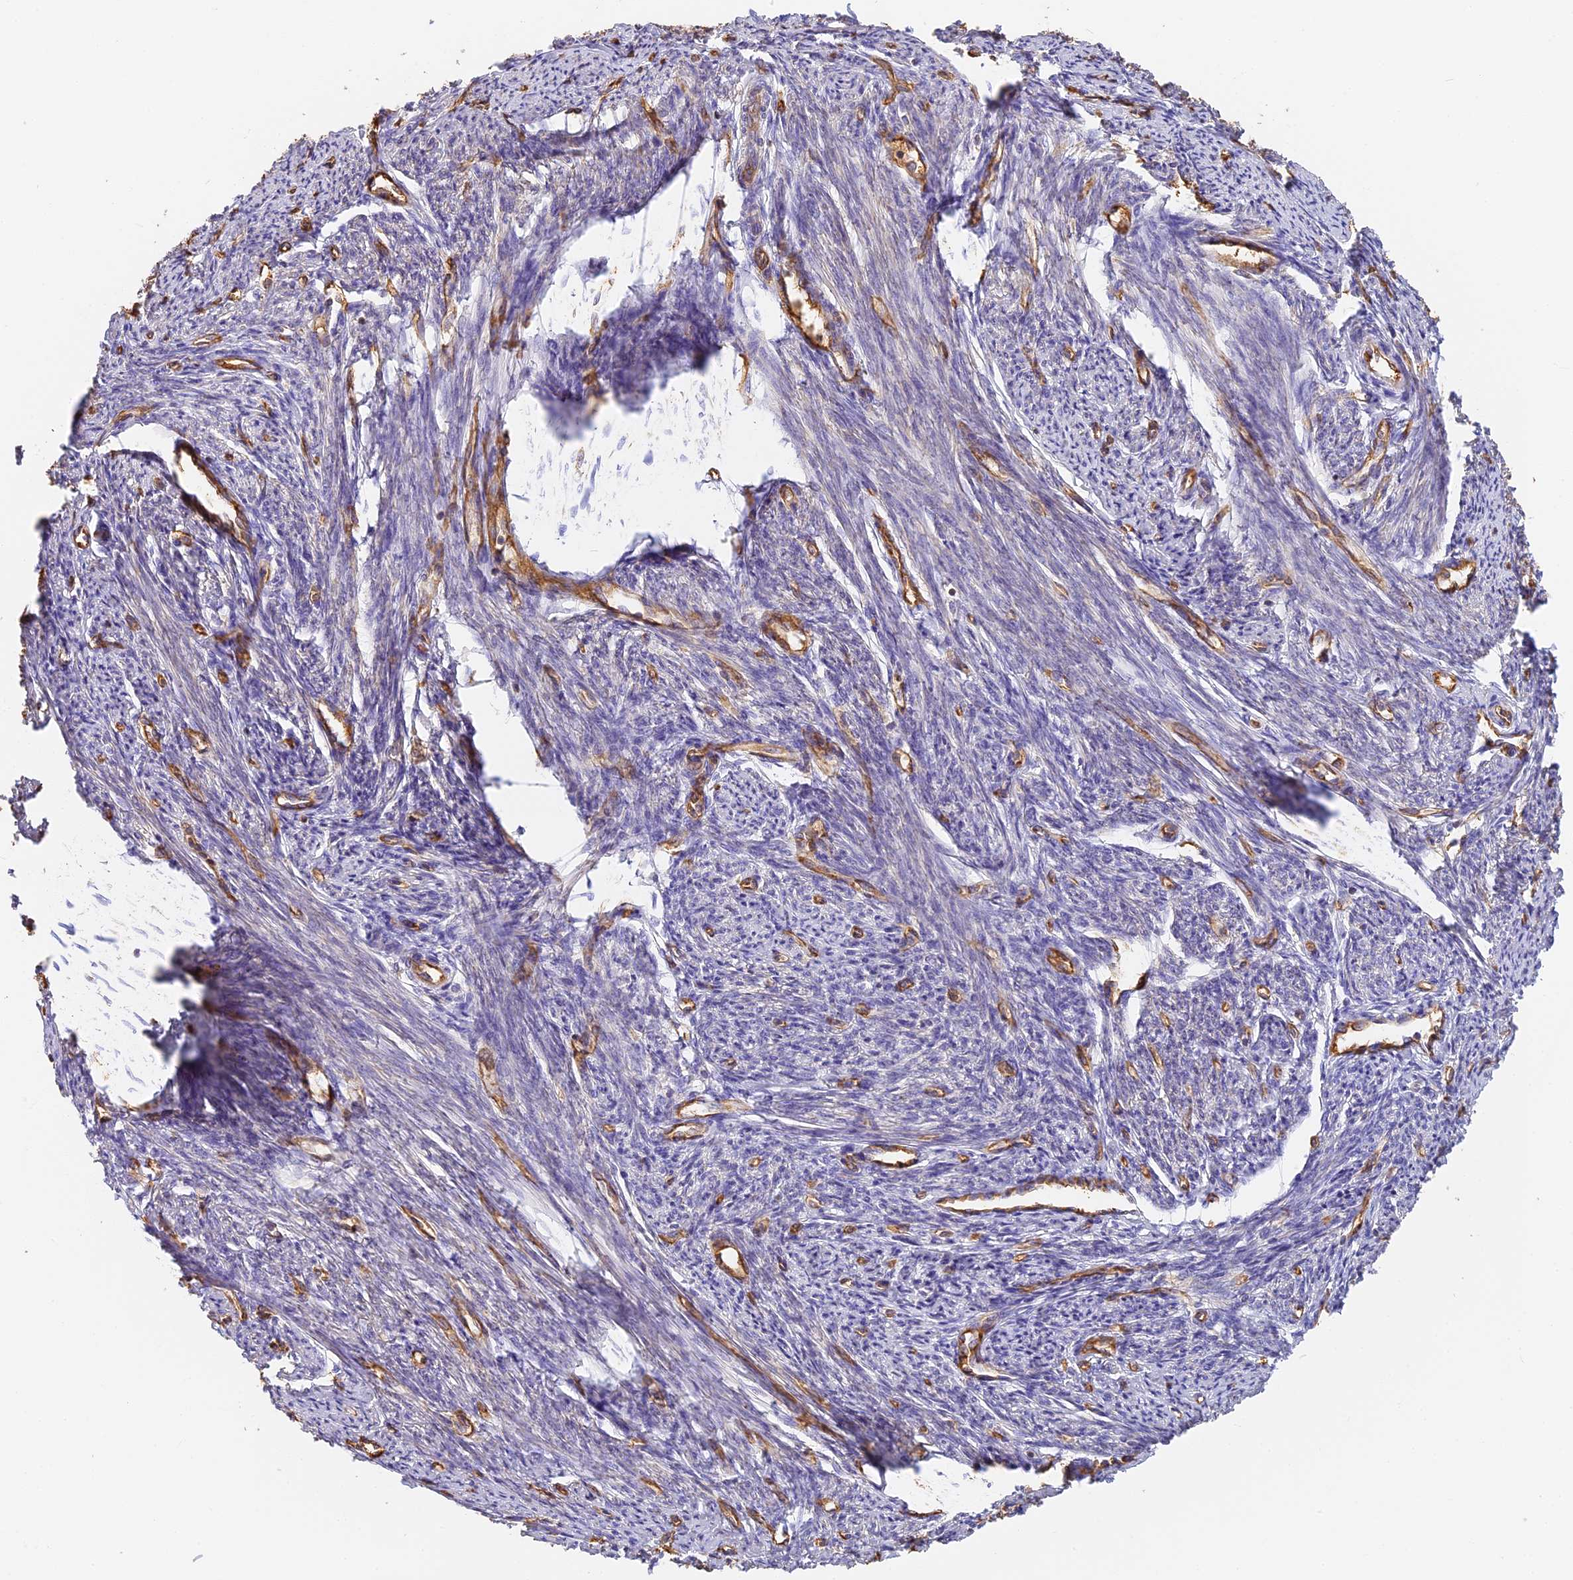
{"staining": {"intensity": "weak", "quantity": "<25%", "location": "cytoplasmic/membranous"}, "tissue": "smooth muscle", "cell_type": "Smooth muscle cells", "image_type": "normal", "snomed": [{"axis": "morphology", "description": "Normal tissue, NOS"}, {"axis": "topography", "description": "Smooth muscle"}, {"axis": "topography", "description": "Uterus"}], "caption": "Smooth muscle stained for a protein using immunohistochemistry (IHC) displays no staining smooth muscle cells.", "gene": "VPS18", "patient": {"sex": "female", "age": 59}}